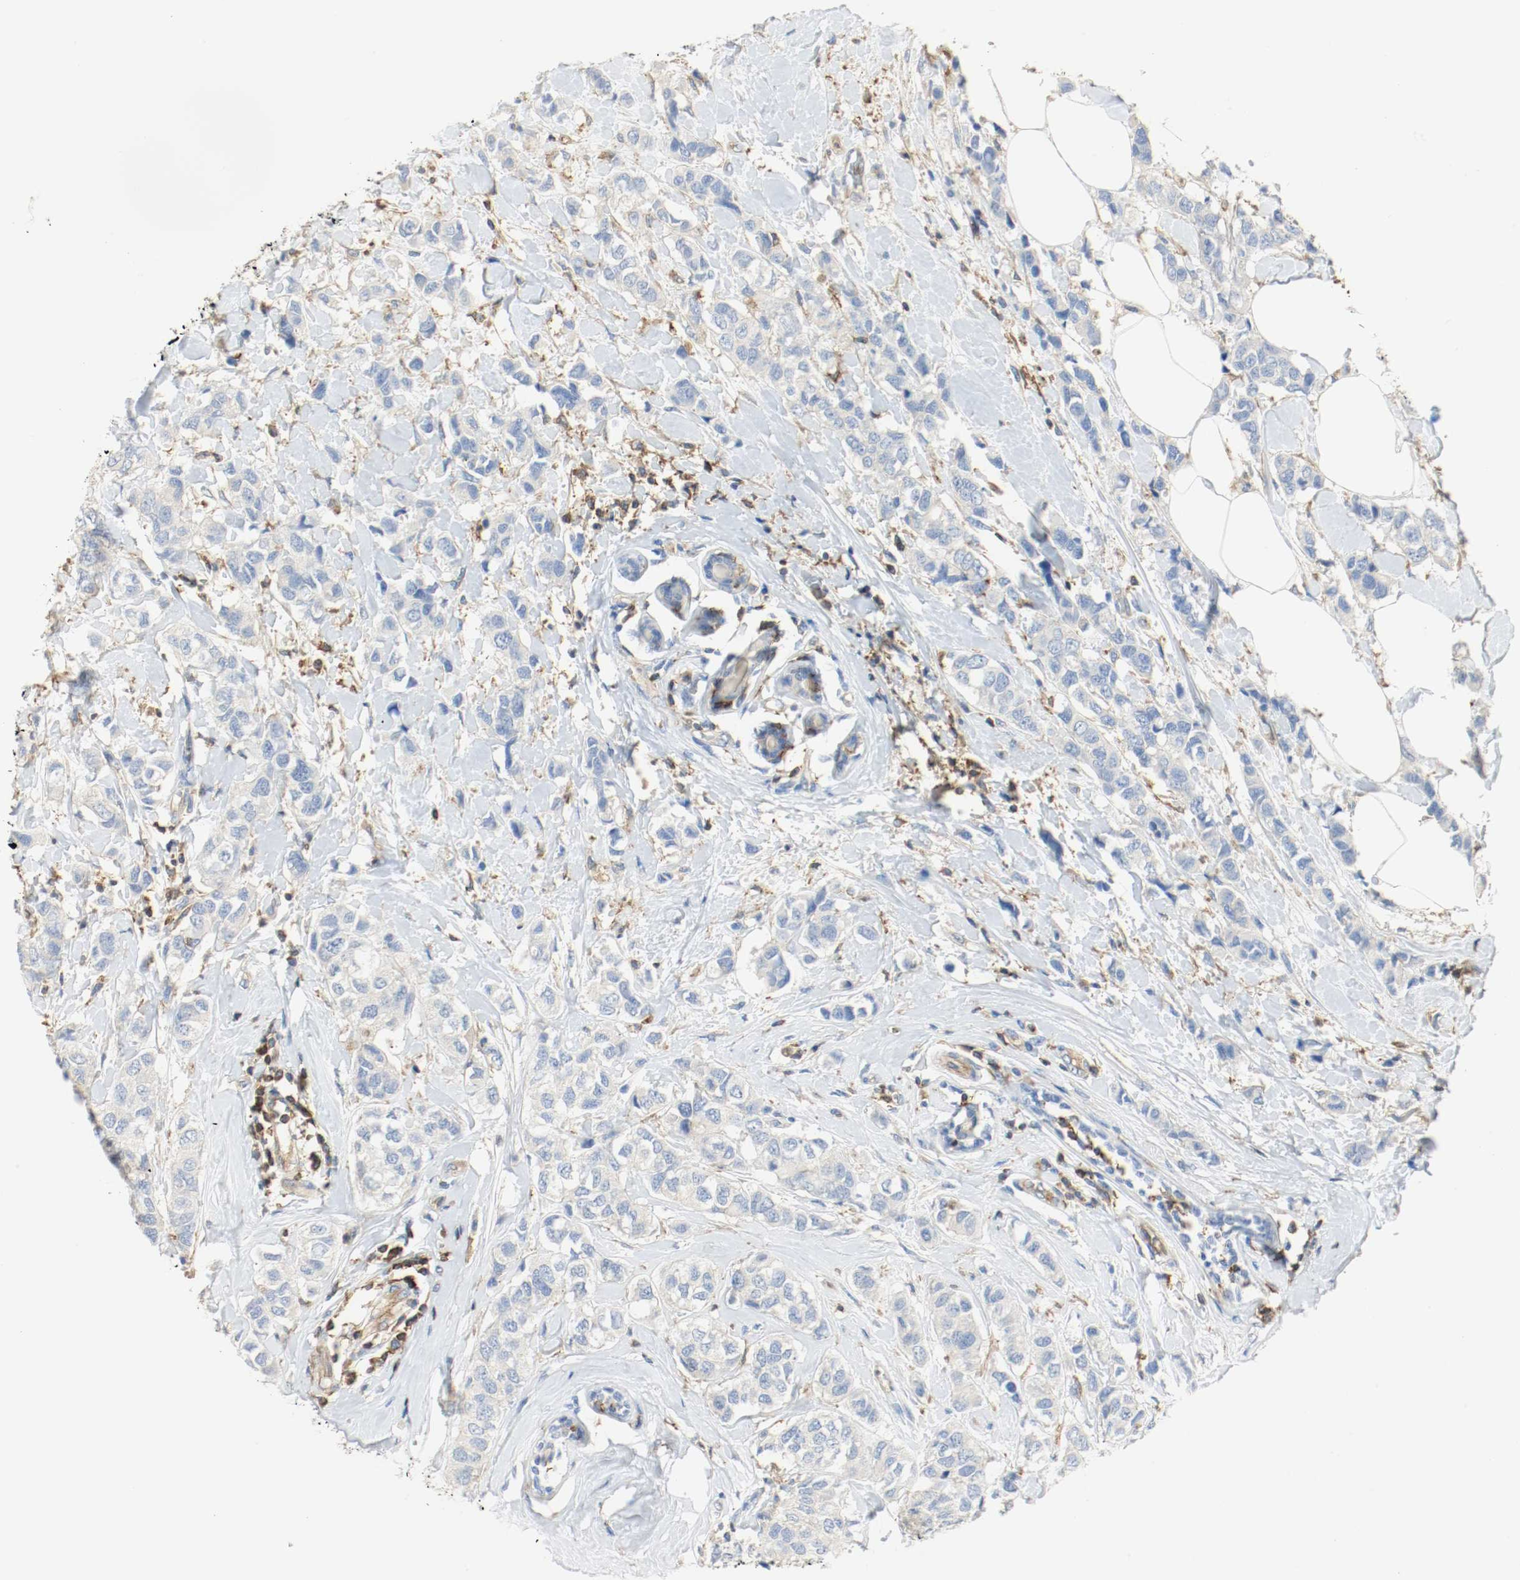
{"staining": {"intensity": "negative", "quantity": "none", "location": "none"}, "tissue": "breast cancer", "cell_type": "Tumor cells", "image_type": "cancer", "snomed": [{"axis": "morphology", "description": "Duct carcinoma"}, {"axis": "topography", "description": "Breast"}], "caption": "Tumor cells show no significant expression in breast cancer (invasive ductal carcinoma).", "gene": "ARPC1B", "patient": {"sex": "female", "age": 50}}